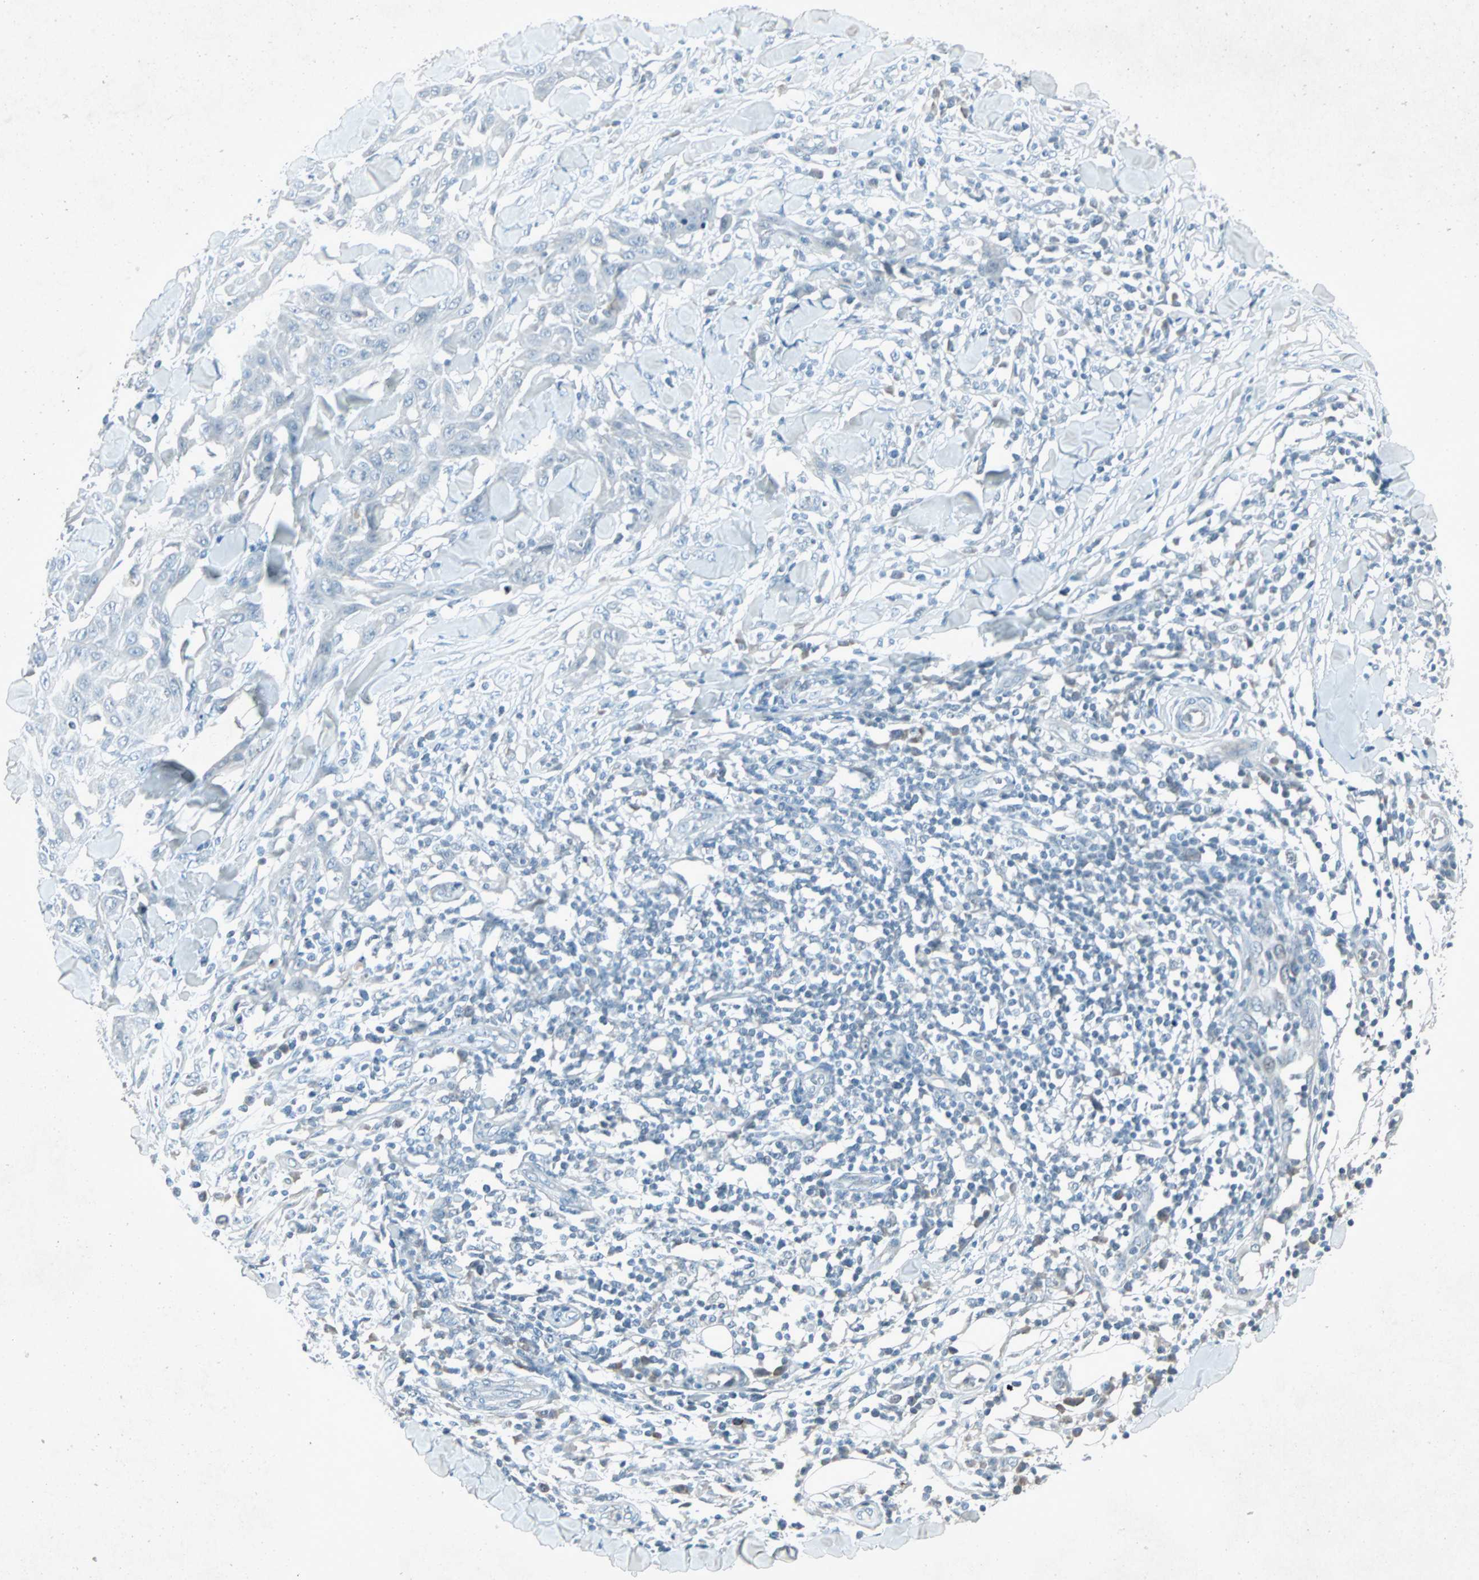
{"staining": {"intensity": "negative", "quantity": "none", "location": "none"}, "tissue": "skin cancer", "cell_type": "Tumor cells", "image_type": "cancer", "snomed": [{"axis": "morphology", "description": "Squamous cell carcinoma, NOS"}, {"axis": "topography", "description": "Skin"}], "caption": "Protein analysis of skin cancer (squamous cell carcinoma) exhibits no significant staining in tumor cells.", "gene": "LANCL3", "patient": {"sex": "male", "age": 24}}